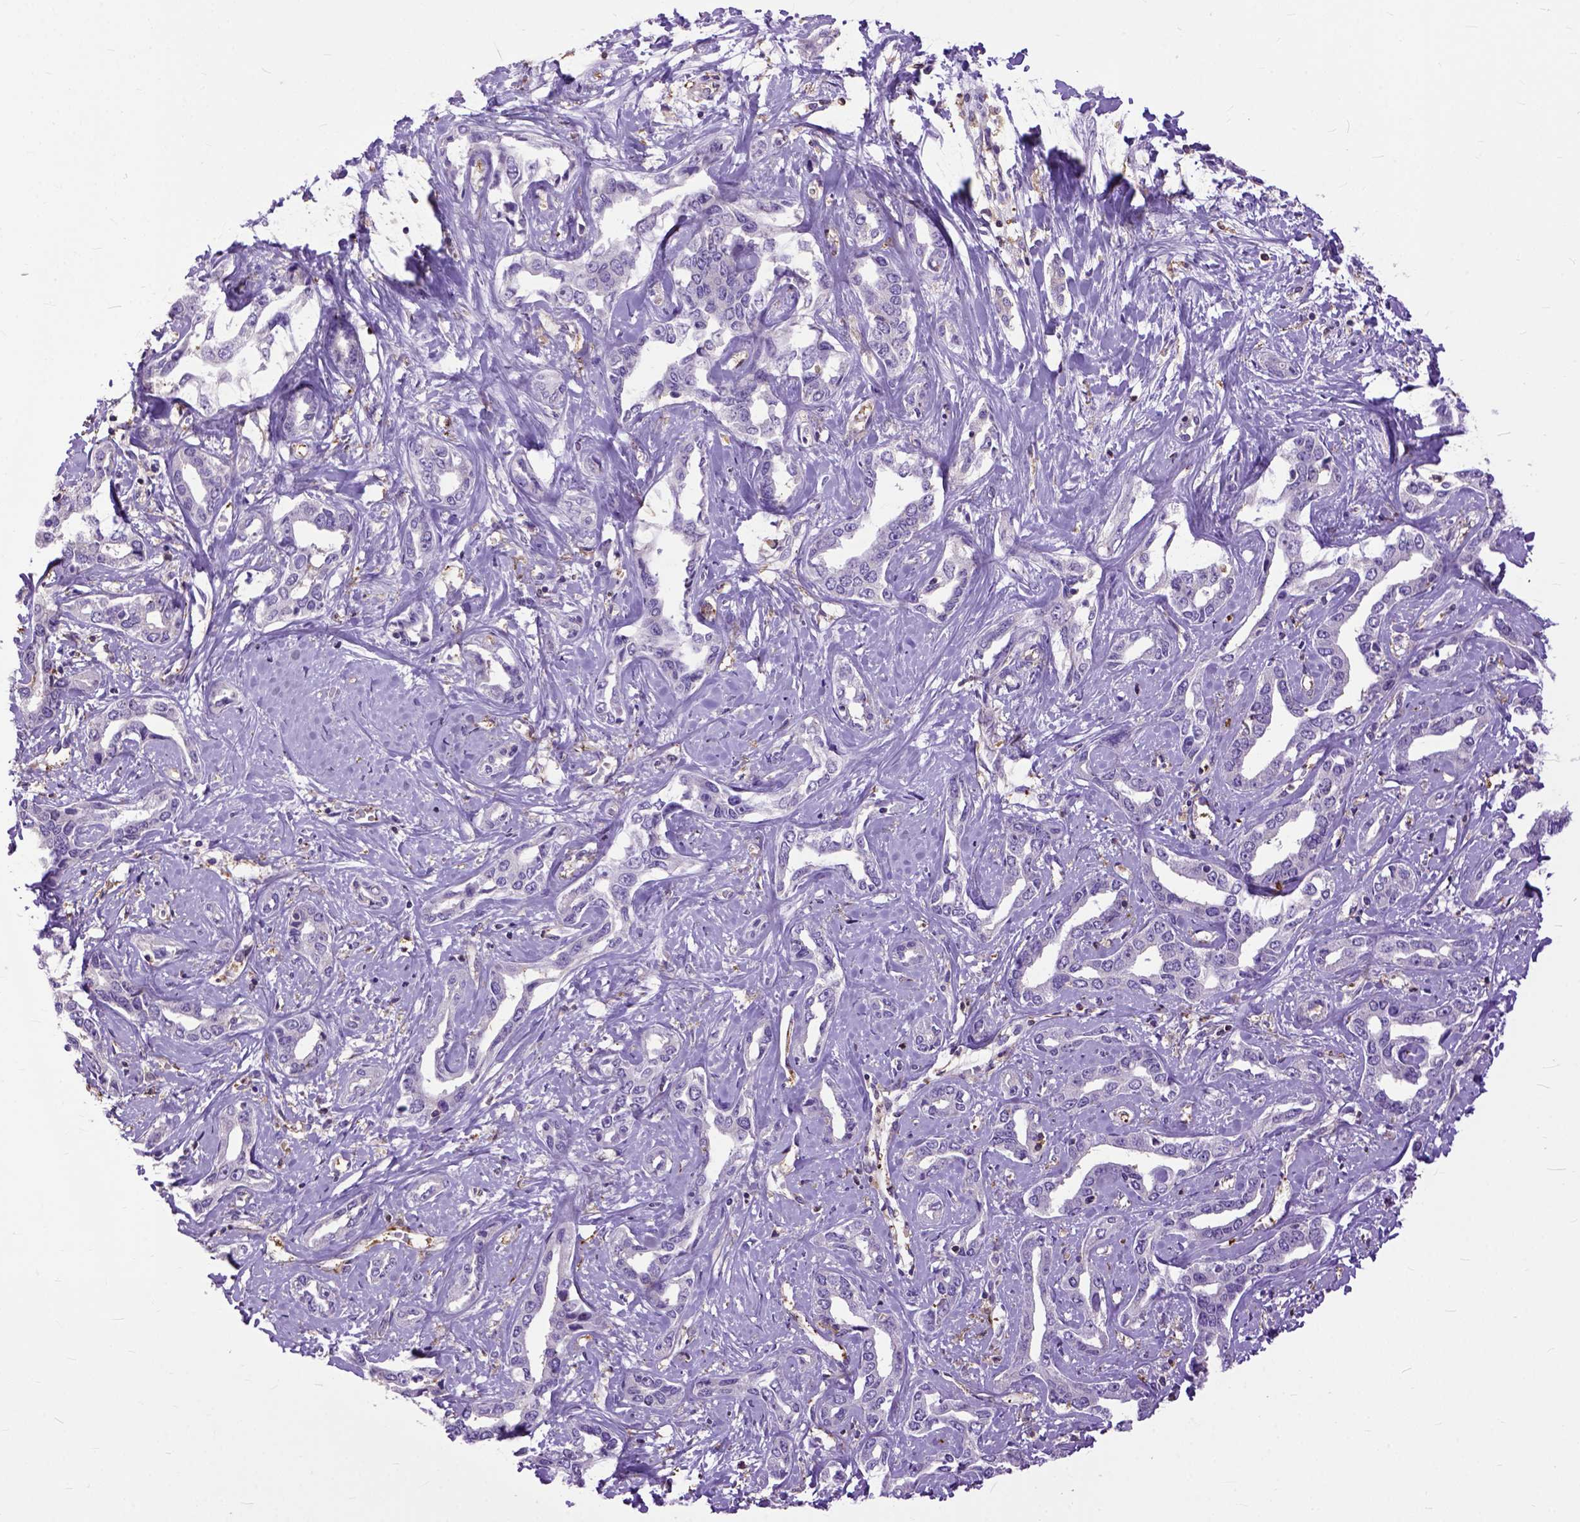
{"staining": {"intensity": "negative", "quantity": "none", "location": "none"}, "tissue": "liver cancer", "cell_type": "Tumor cells", "image_type": "cancer", "snomed": [{"axis": "morphology", "description": "Cholangiocarcinoma"}, {"axis": "topography", "description": "Liver"}], "caption": "The immunohistochemistry micrograph has no significant expression in tumor cells of liver cholangiocarcinoma tissue.", "gene": "NAMPT", "patient": {"sex": "male", "age": 59}}